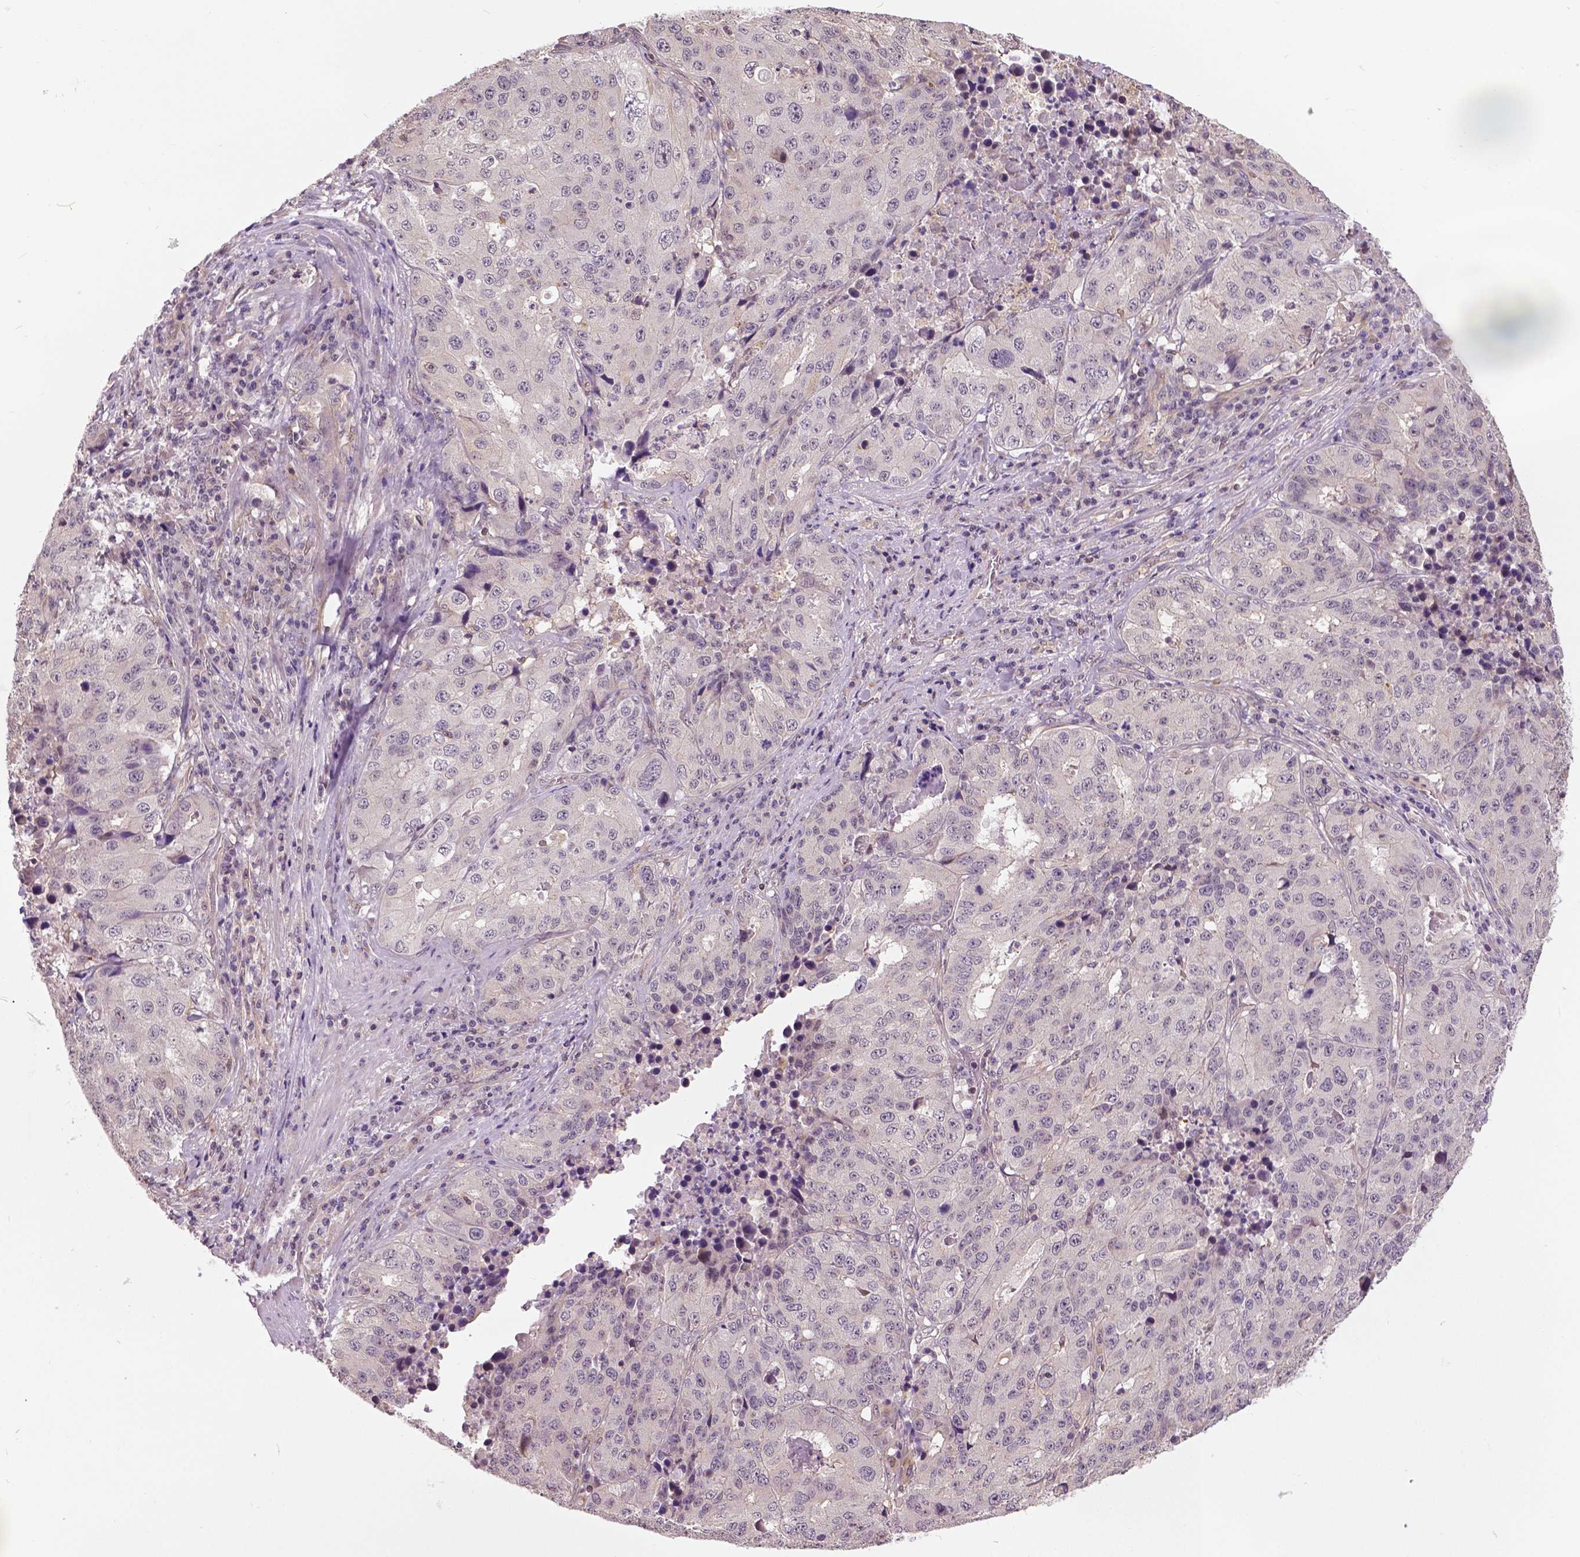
{"staining": {"intensity": "negative", "quantity": "none", "location": "none"}, "tissue": "stomach cancer", "cell_type": "Tumor cells", "image_type": "cancer", "snomed": [{"axis": "morphology", "description": "Adenocarcinoma, NOS"}, {"axis": "topography", "description": "Stomach"}], "caption": "The image exhibits no significant staining in tumor cells of stomach cancer. (Immunohistochemistry, brightfield microscopy, high magnification).", "gene": "ANXA13", "patient": {"sex": "male", "age": 71}}